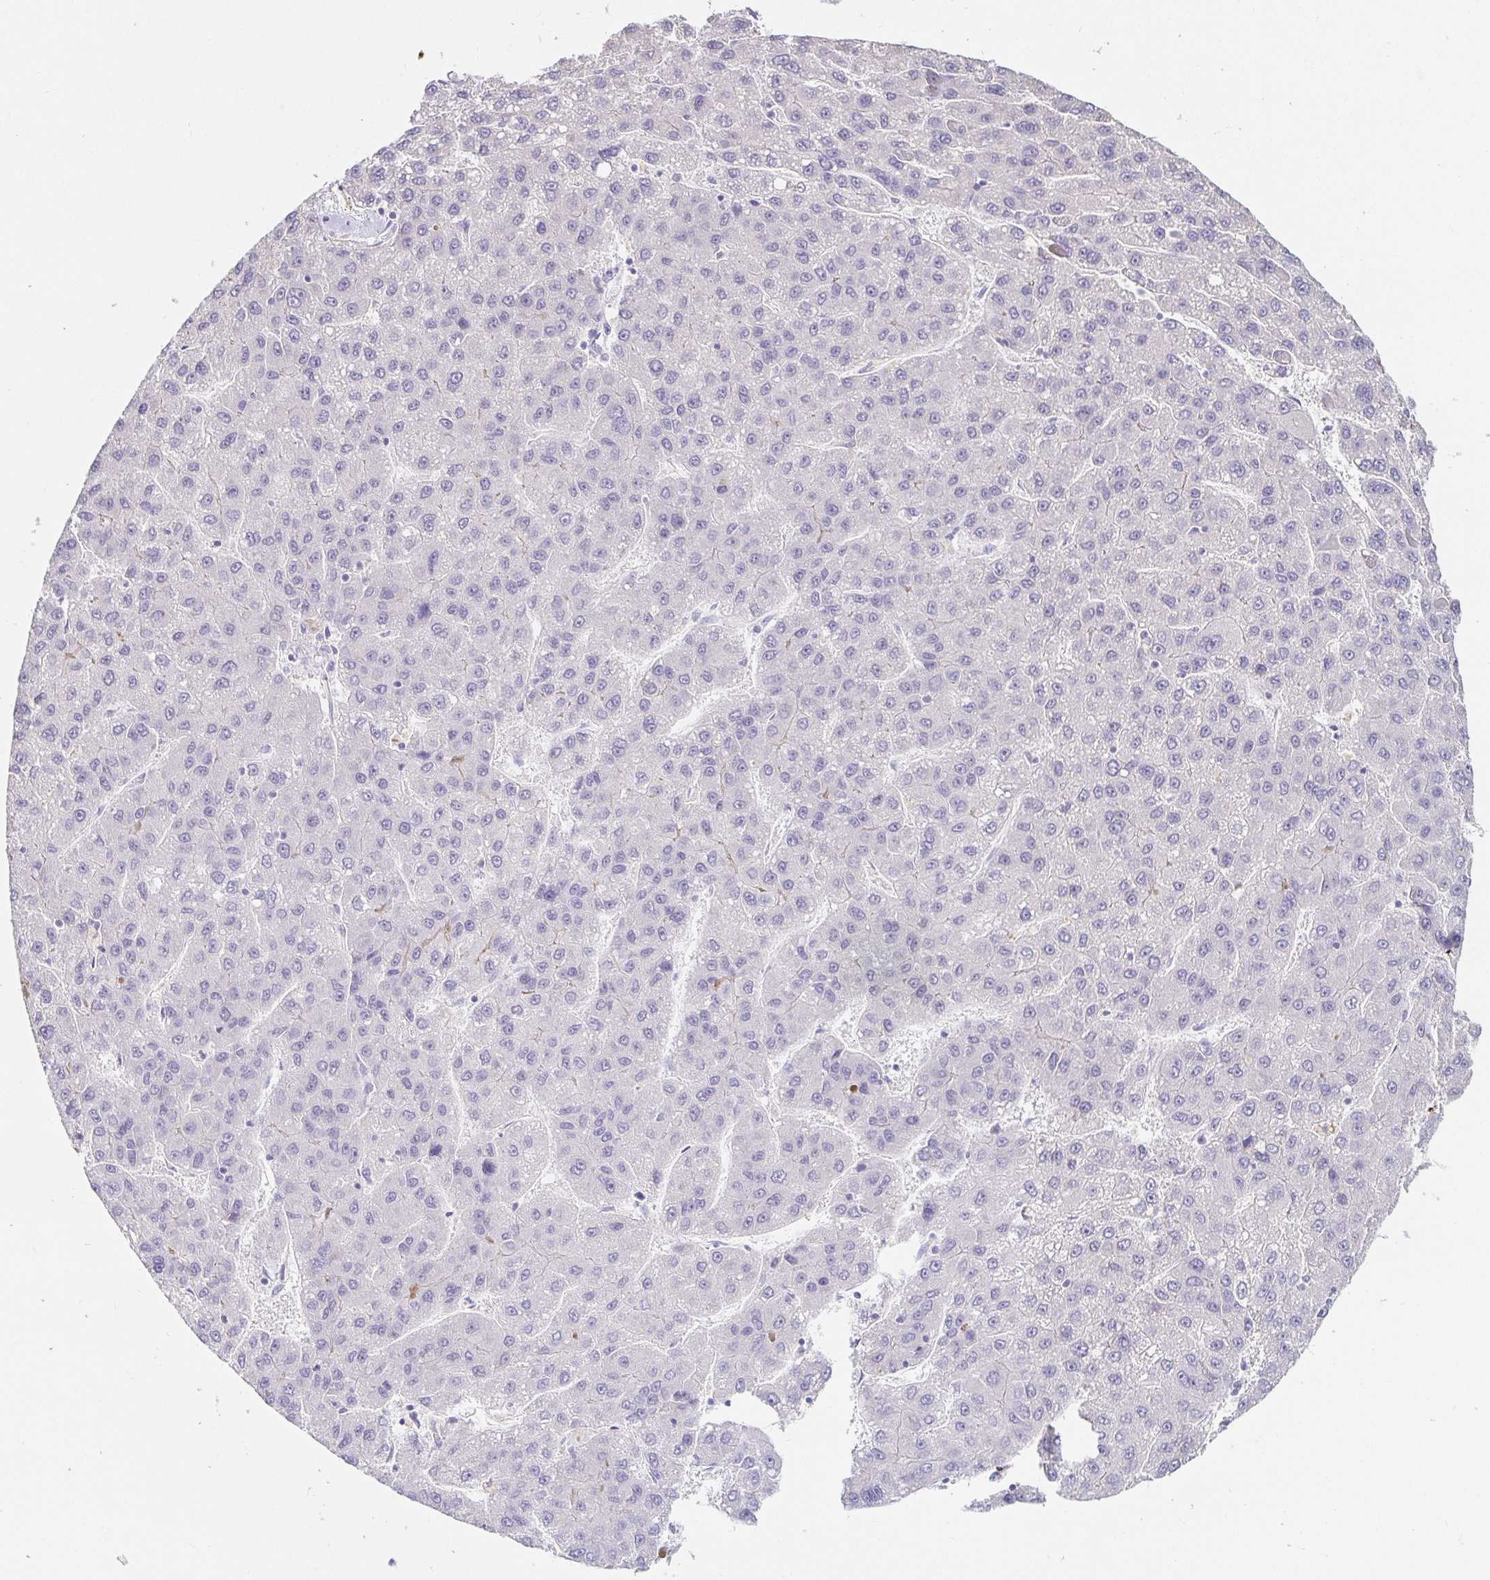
{"staining": {"intensity": "negative", "quantity": "none", "location": "none"}, "tissue": "liver cancer", "cell_type": "Tumor cells", "image_type": "cancer", "snomed": [{"axis": "morphology", "description": "Carcinoma, Hepatocellular, NOS"}, {"axis": "topography", "description": "Liver"}], "caption": "A micrograph of human liver cancer (hepatocellular carcinoma) is negative for staining in tumor cells.", "gene": "PDX1", "patient": {"sex": "female", "age": 82}}